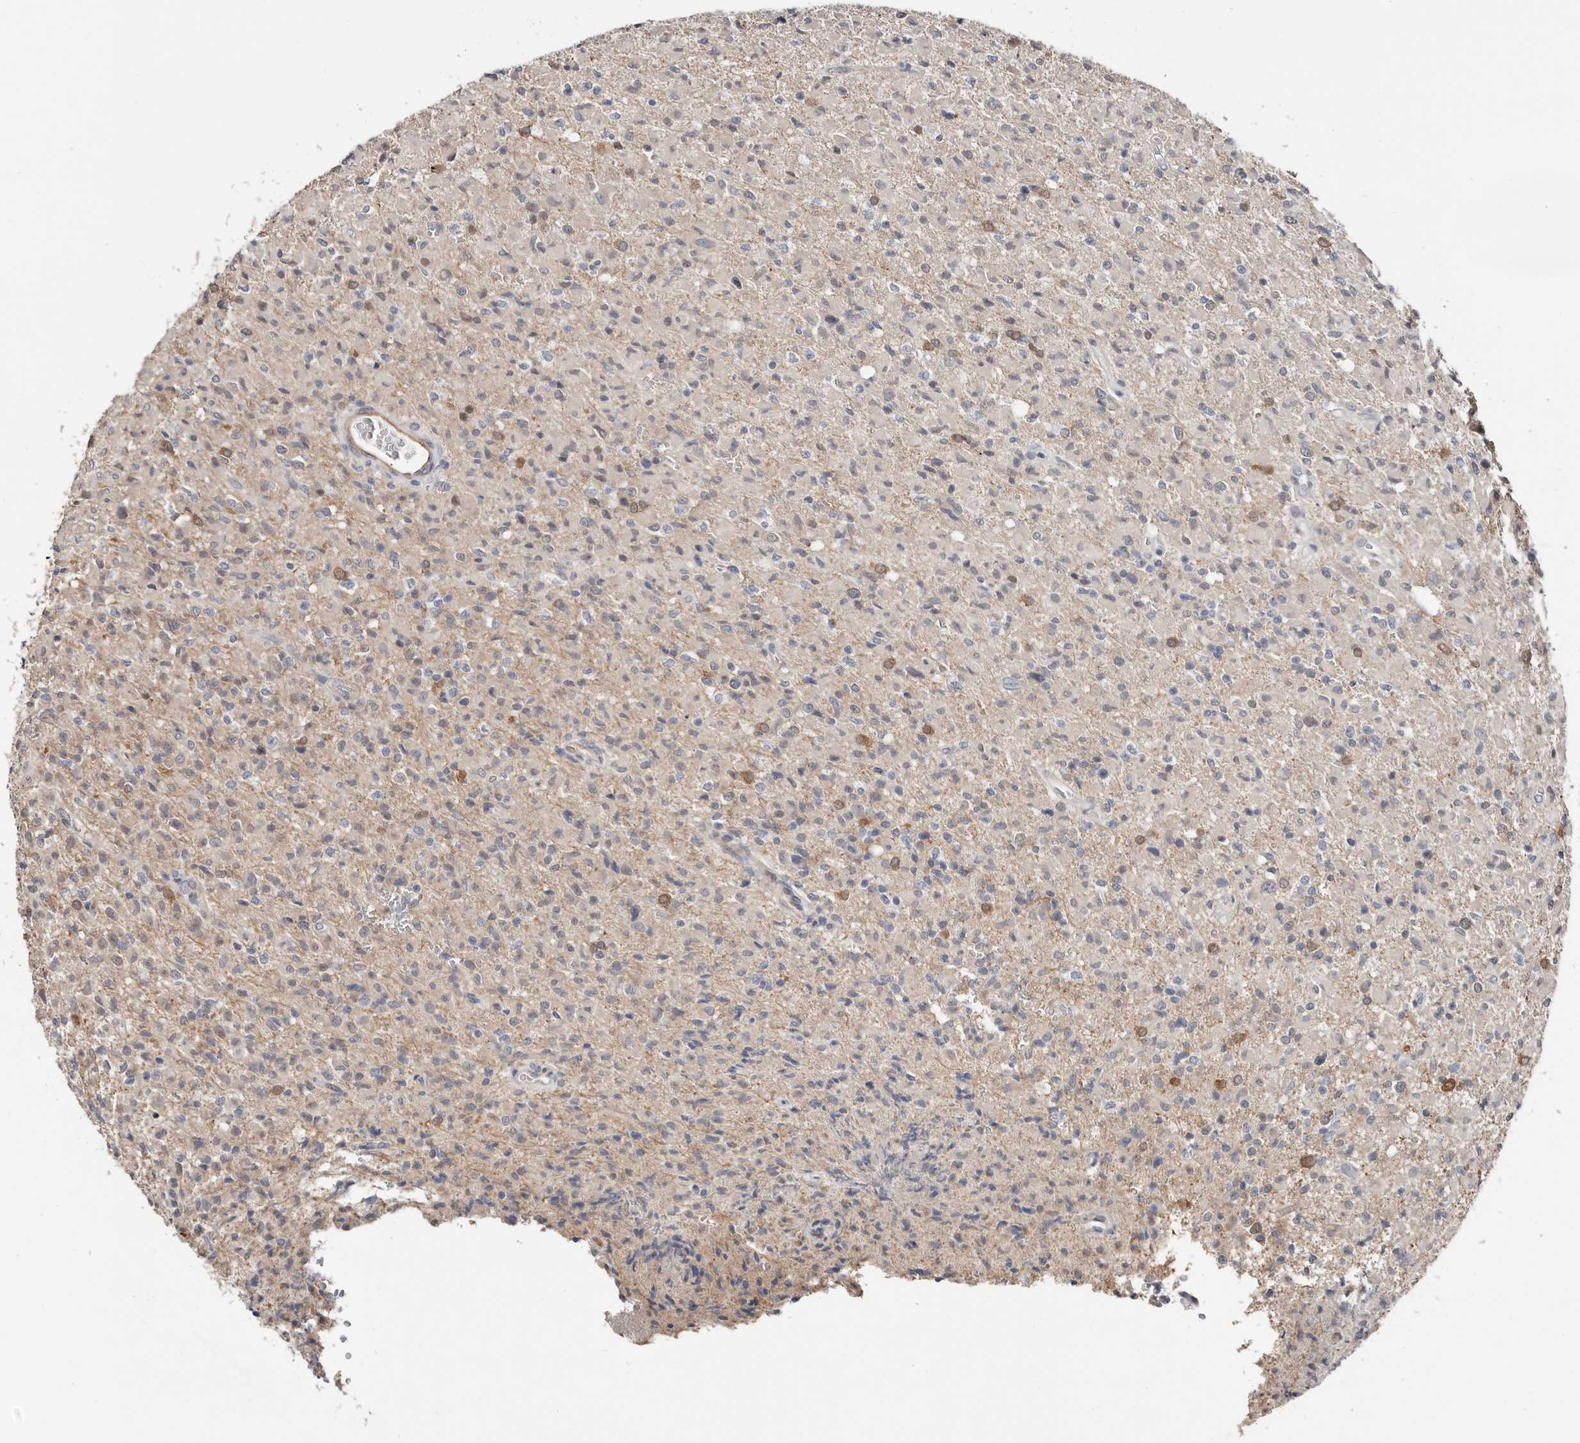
{"staining": {"intensity": "weak", "quantity": "<25%", "location": "cytoplasmic/membranous"}, "tissue": "glioma", "cell_type": "Tumor cells", "image_type": "cancer", "snomed": [{"axis": "morphology", "description": "Glioma, malignant, High grade"}, {"axis": "topography", "description": "Brain"}], "caption": "This is an IHC photomicrograph of human glioma. There is no staining in tumor cells.", "gene": "ASRGL1", "patient": {"sex": "female", "age": 57}}